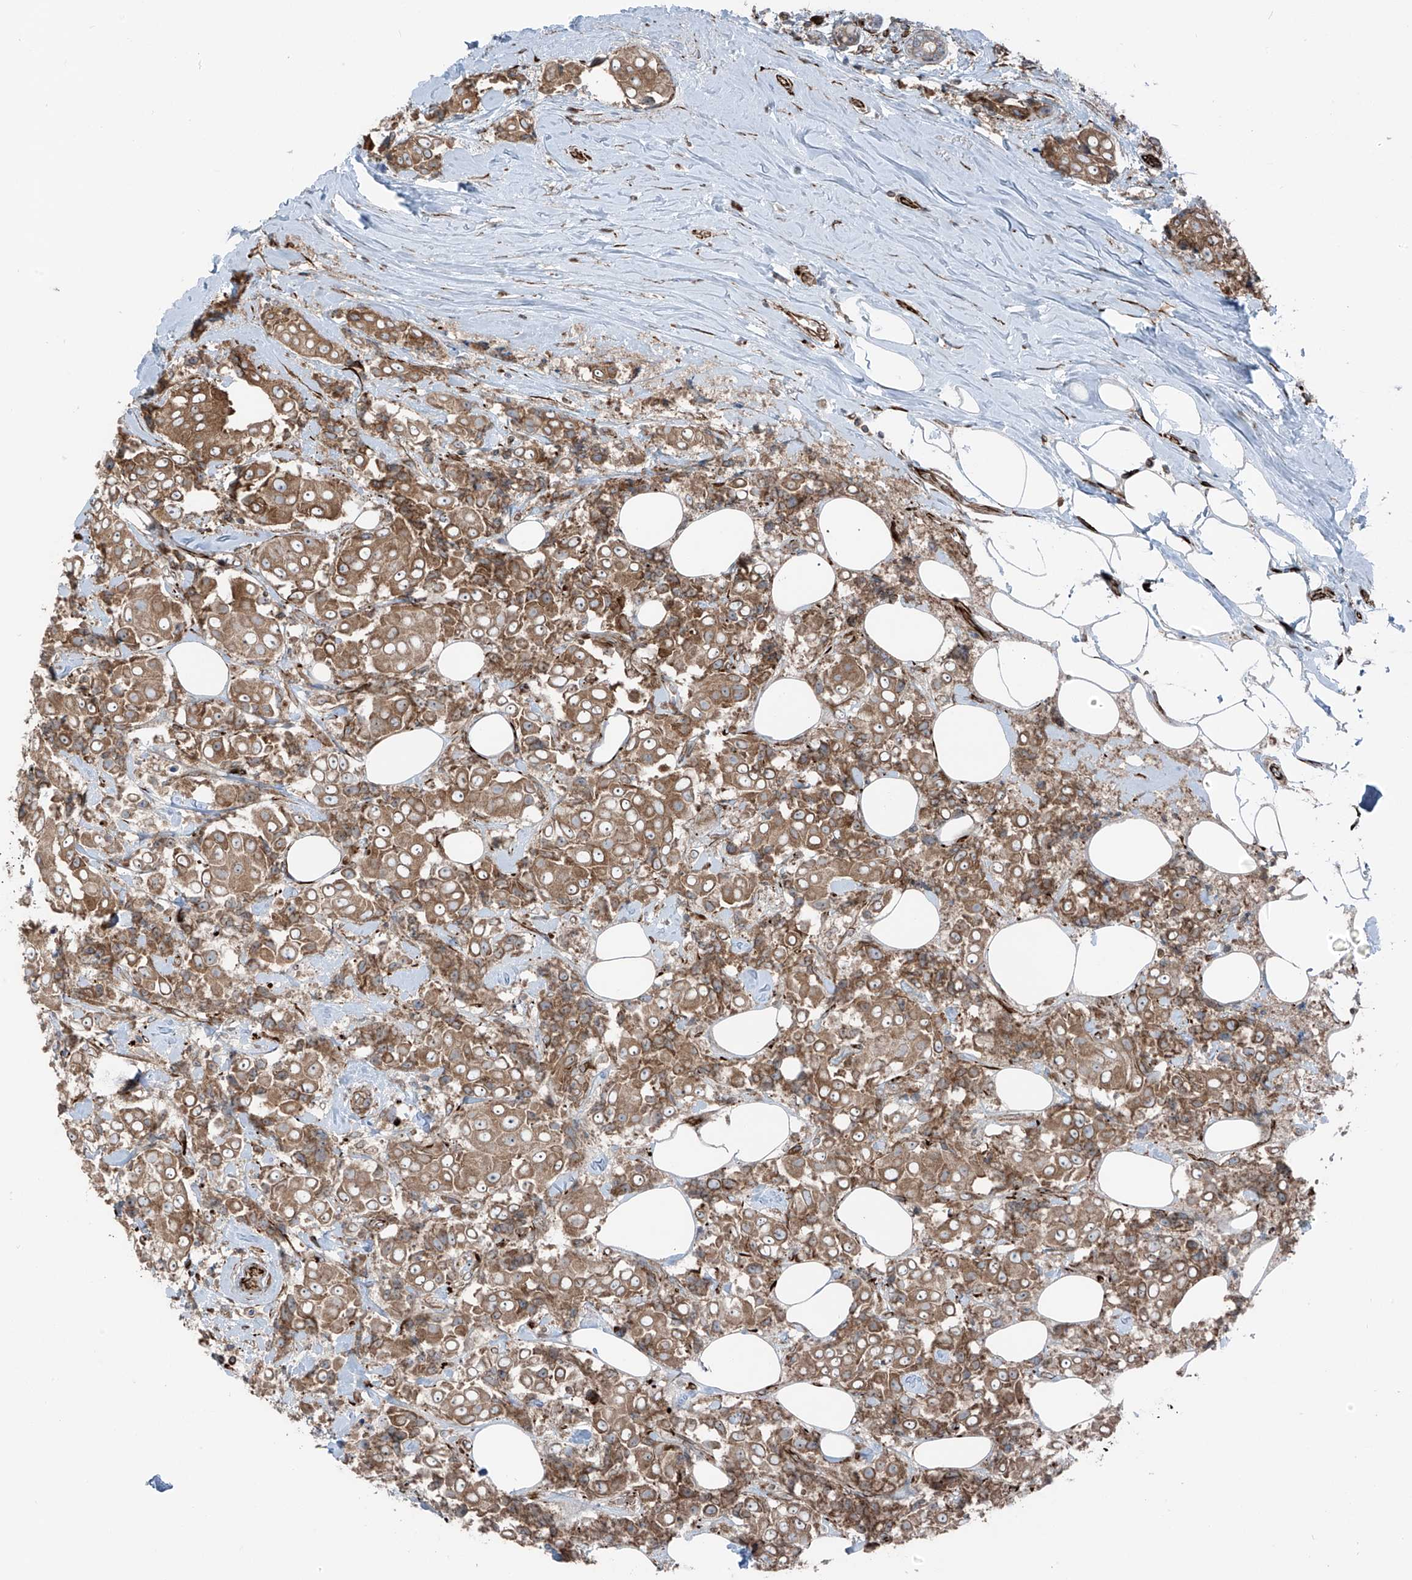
{"staining": {"intensity": "moderate", "quantity": ">75%", "location": "cytoplasmic/membranous"}, "tissue": "breast cancer", "cell_type": "Tumor cells", "image_type": "cancer", "snomed": [{"axis": "morphology", "description": "Normal tissue, NOS"}, {"axis": "morphology", "description": "Duct carcinoma"}, {"axis": "topography", "description": "Breast"}], "caption": "A medium amount of moderate cytoplasmic/membranous expression is seen in approximately >75% of tumor cells in breast infiltrating ductal carcinoma tissue.", "gene": "ERLEC1", "patient": {"sex": "female", "age": 39}}